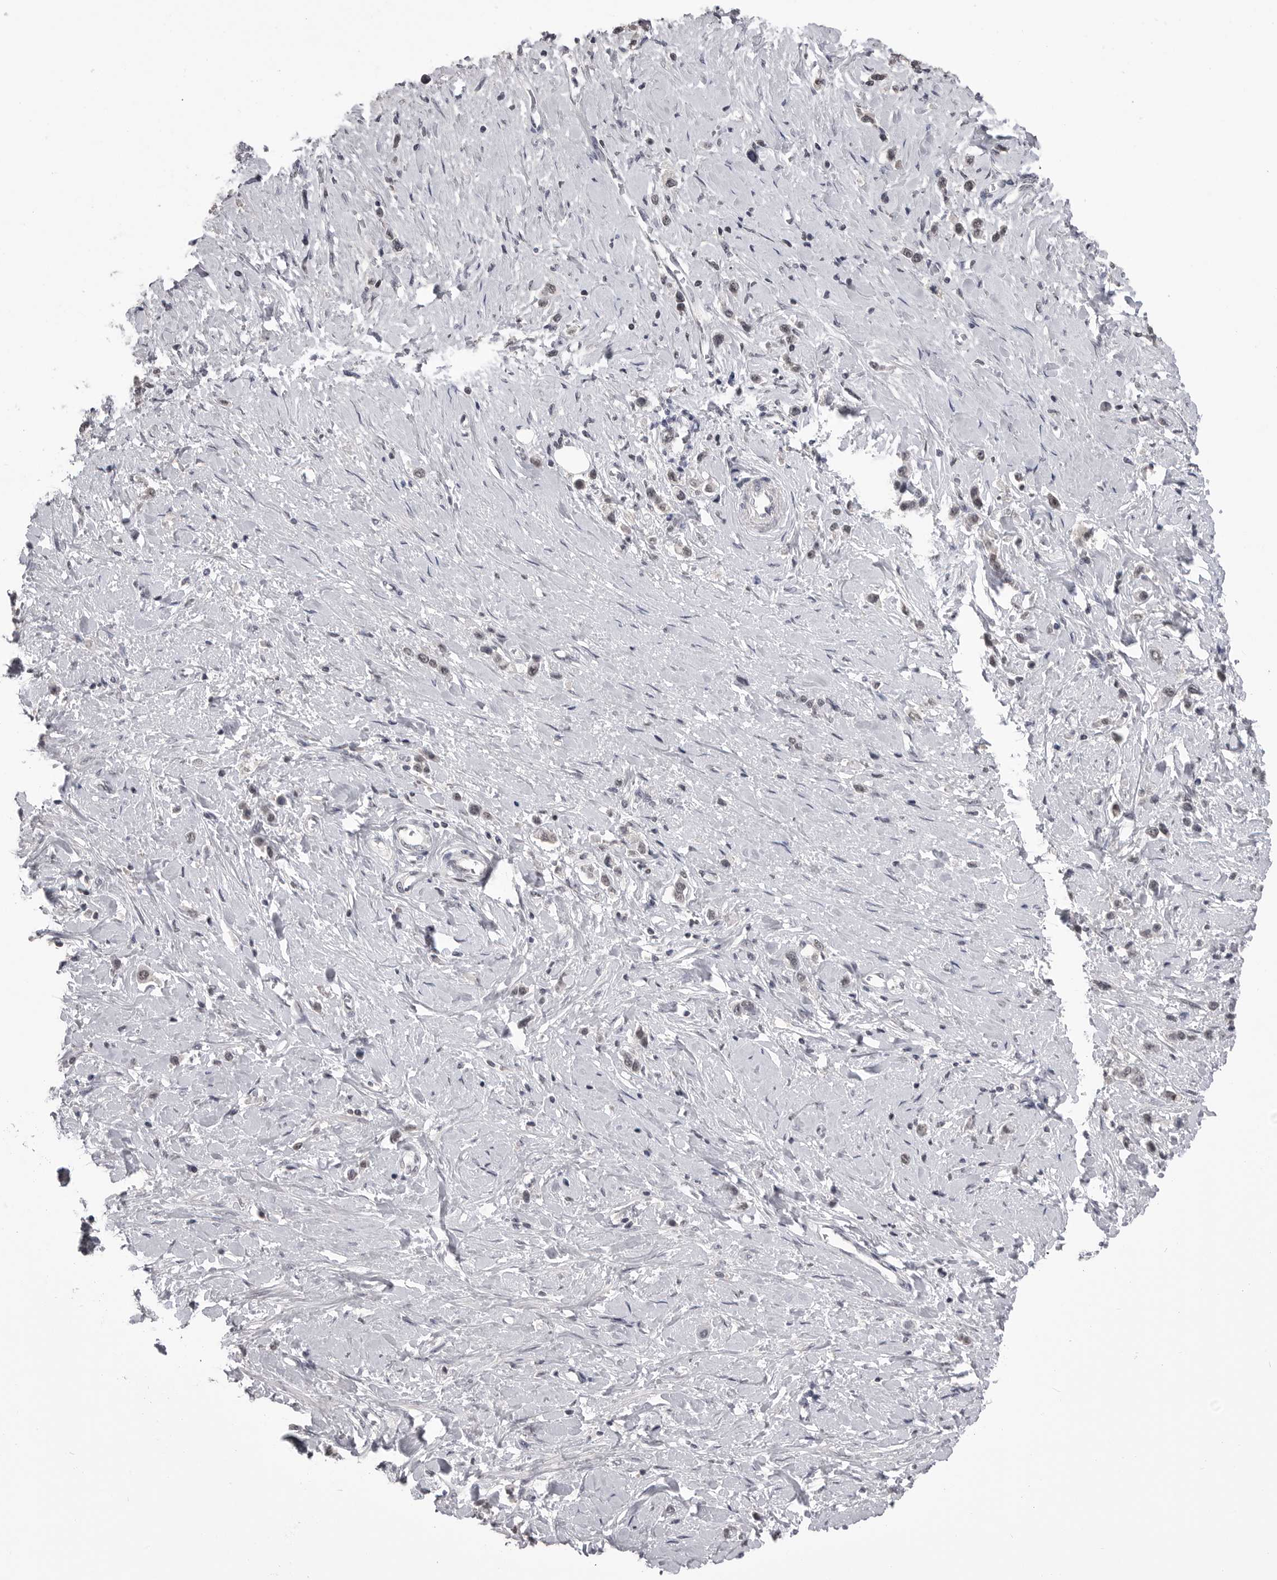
{"staining": {"intensity": "weak", "quantity": ">75%", "location": "nuclear"}, "tissue": "stomach cancer", "cell_type": "Tumor cells", "image_type": "cancer", "snomed": [{"axis": "morphology", "description": "Adenocarcinoma, NOS"}, {"axis": "topography", "description": "Stomach"}], "caption": "Stomach cancer (adenocarcinoma) stained with IHC reveals weak nuclear expression in approximately >75% of tumor cells. The staining is performed using DAB (3,3'-diaminobenzidine) brown chromogen to label protein expression. The nuclei are counter-stained blue using hematoxylin.", "gene": "DLG2", "patient": {"sex": "female", "age": 65}}